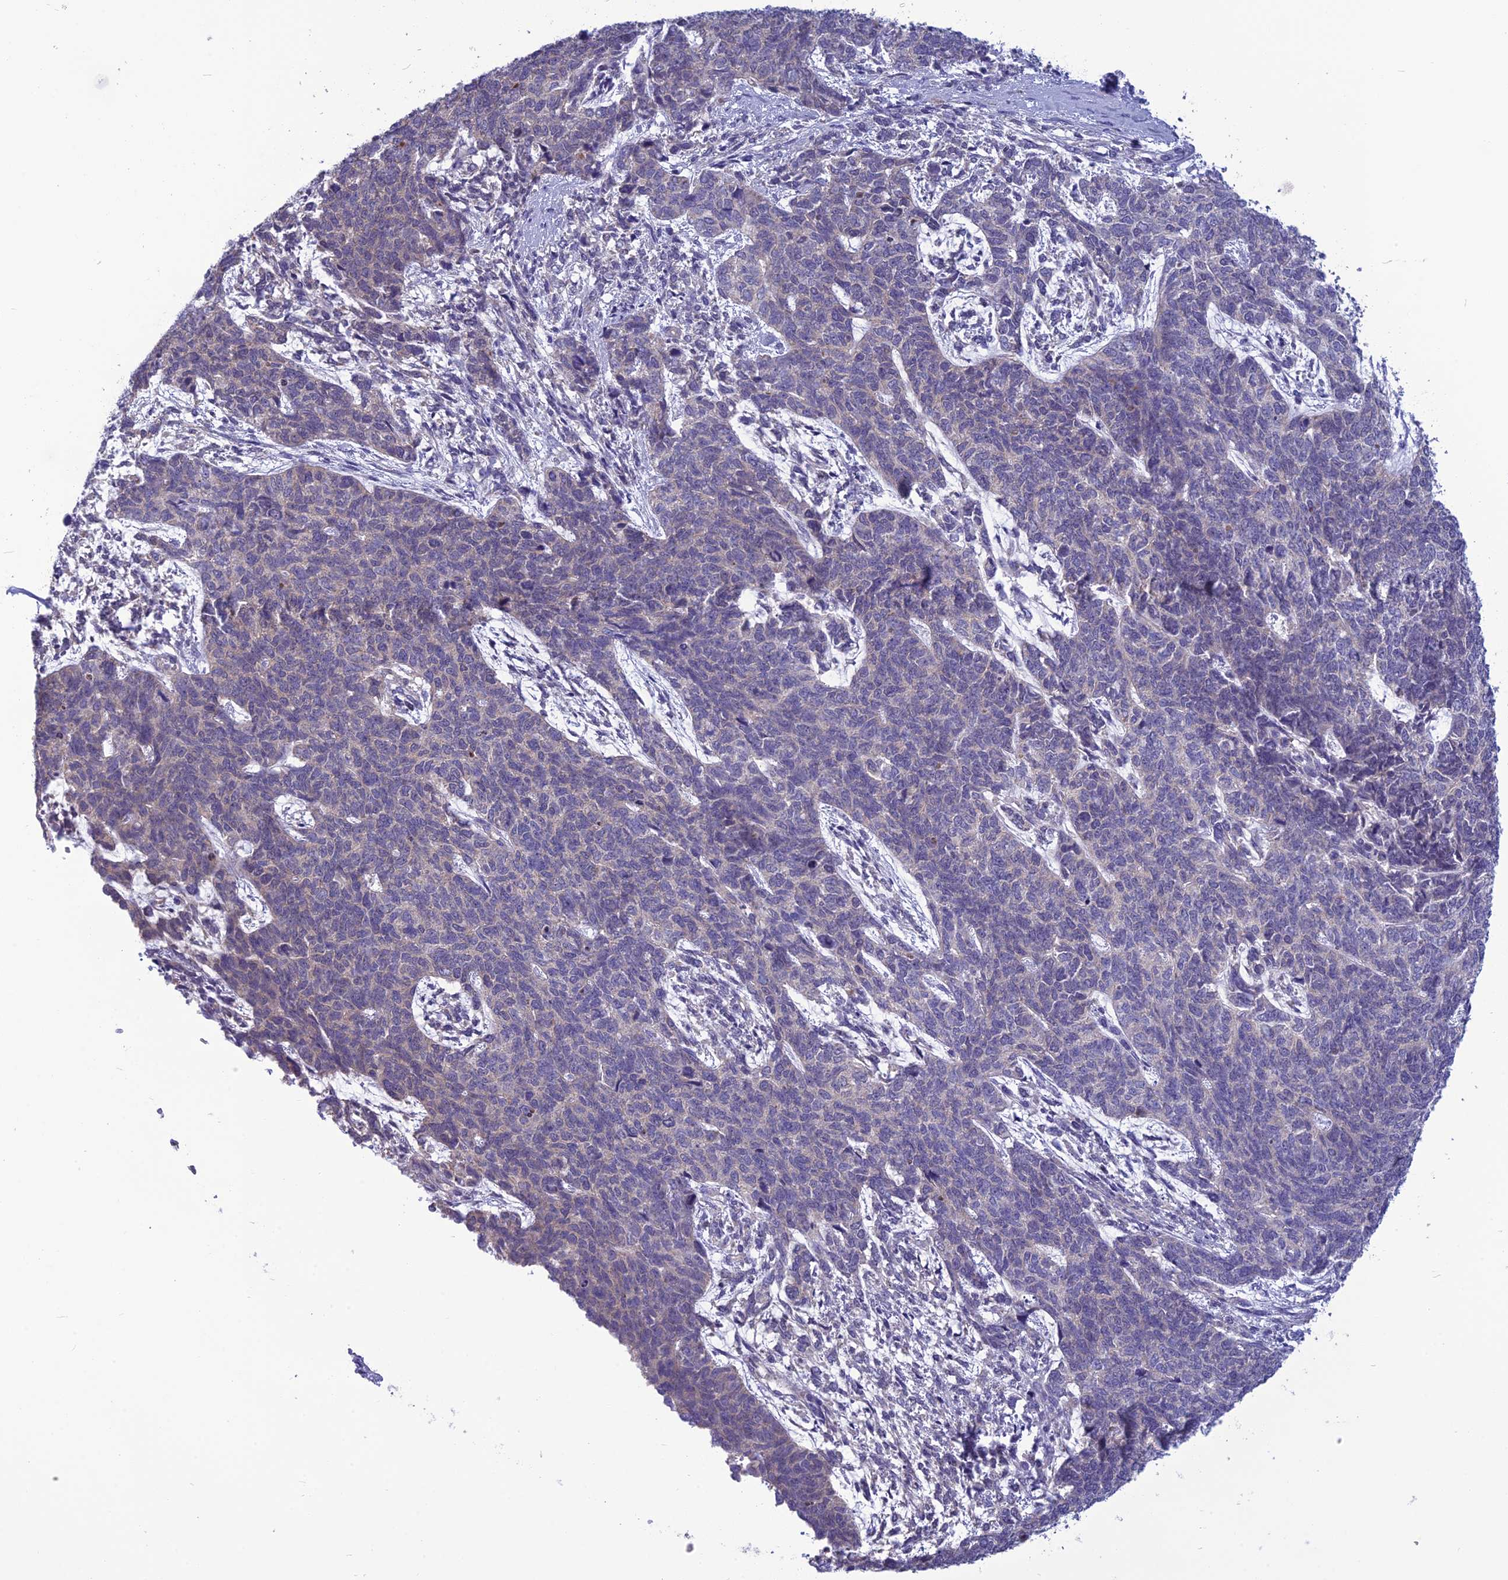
{"staining": {"intensity": "negative", "quantity": "none", "location": "none"}, "tissue": "cervical cancer", "cell_type": "Tumor cells", "image_type": "cancer", "snomed": [{"axis": "morphology", "description": "Squamous cell carcinoma, NOS"}, {"axis": "topography", "description": "Cervix"}], "caption": "IHC micrograph of human cervical squamous cell carcinoma stained for a protein (brown), which exhibits no expression in tumor cells. (DAB immunohistochemistry with hematoxylin counter stain).", "gene": "PSMF1", "patient": {"sex": "female", "age": 63}}